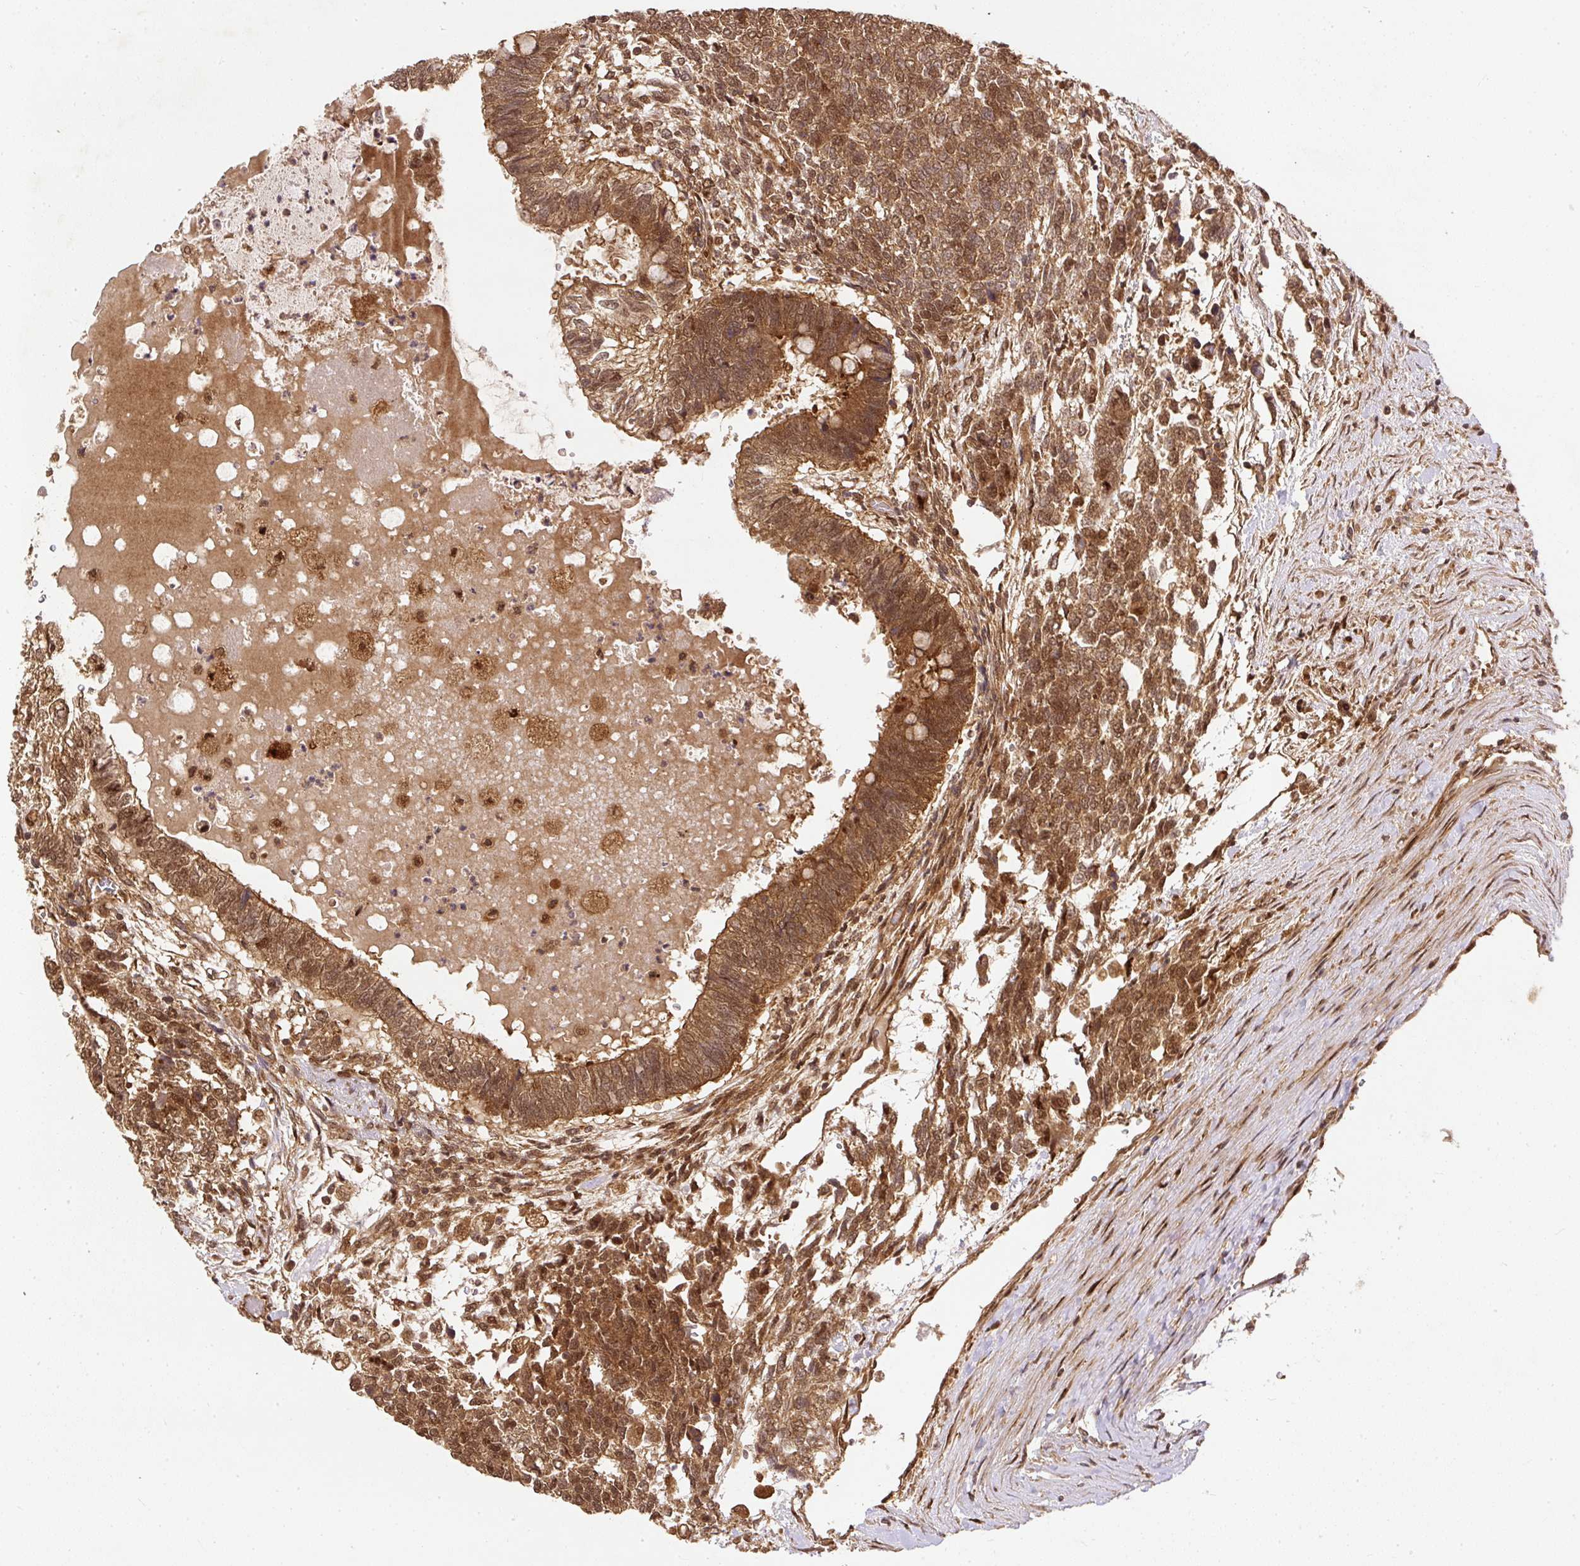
{"staining": {"intensity": "strong", "quantity": ">75%", "location": "cytoplasmic/membranous,nuclear"}, "tissue": "testis cancer", "cell_type": "Tumor cells", "image_type": "cancer", "snomed": [{"axis": "morphology", "description": "Carcinoma, Embryonal, NOS"}, {"axis": "topography", "description": "Testis"}], "caption": "Tumor cells reveal strong cytoplasmic/membranous and nuclear positivity in approximately >75% of cells in testis cancer.", "gene": "PSMD1", "patient": {"sex": "male", "age": 23}}